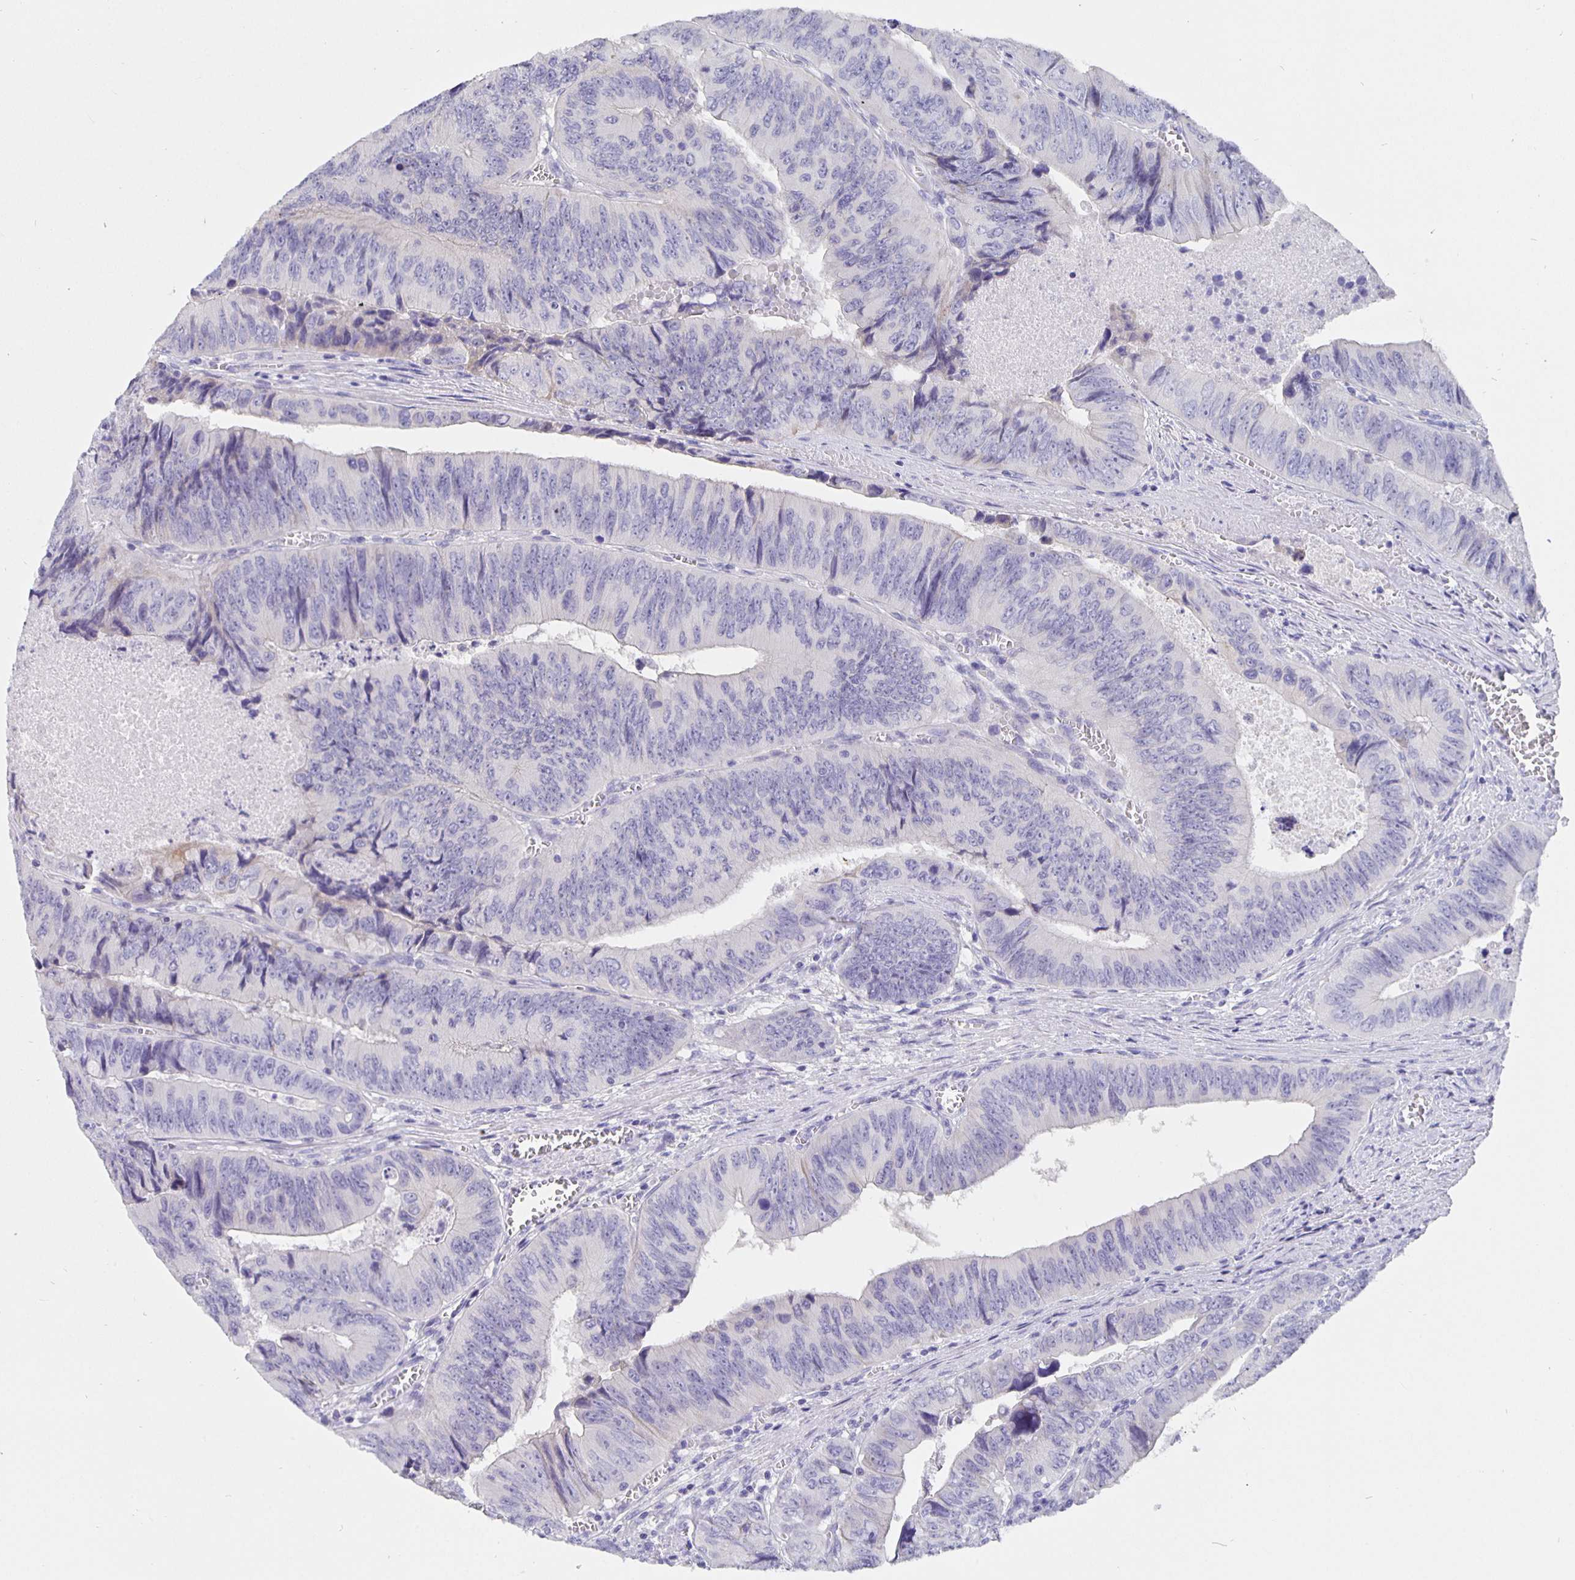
{"staining": {"intensity": "negative", "quantity": "none", "location": "none"}, "tissue": "colorectal cancer", "cell_type": "Tumor cells", "image_type": "cancer", "snomed": [{"axis": "morphology", "description": "Adenocarcinoma, NOS"}, {"axis": "topography", "description": "Colon"}], "caption": "Colorectal cancer (adenocarcinoma) was stained to show a protein in brown. There is no significant staining in tumor cells.", "gene": "CFAP74", "patient": {"sex": "female", "age": 84}}